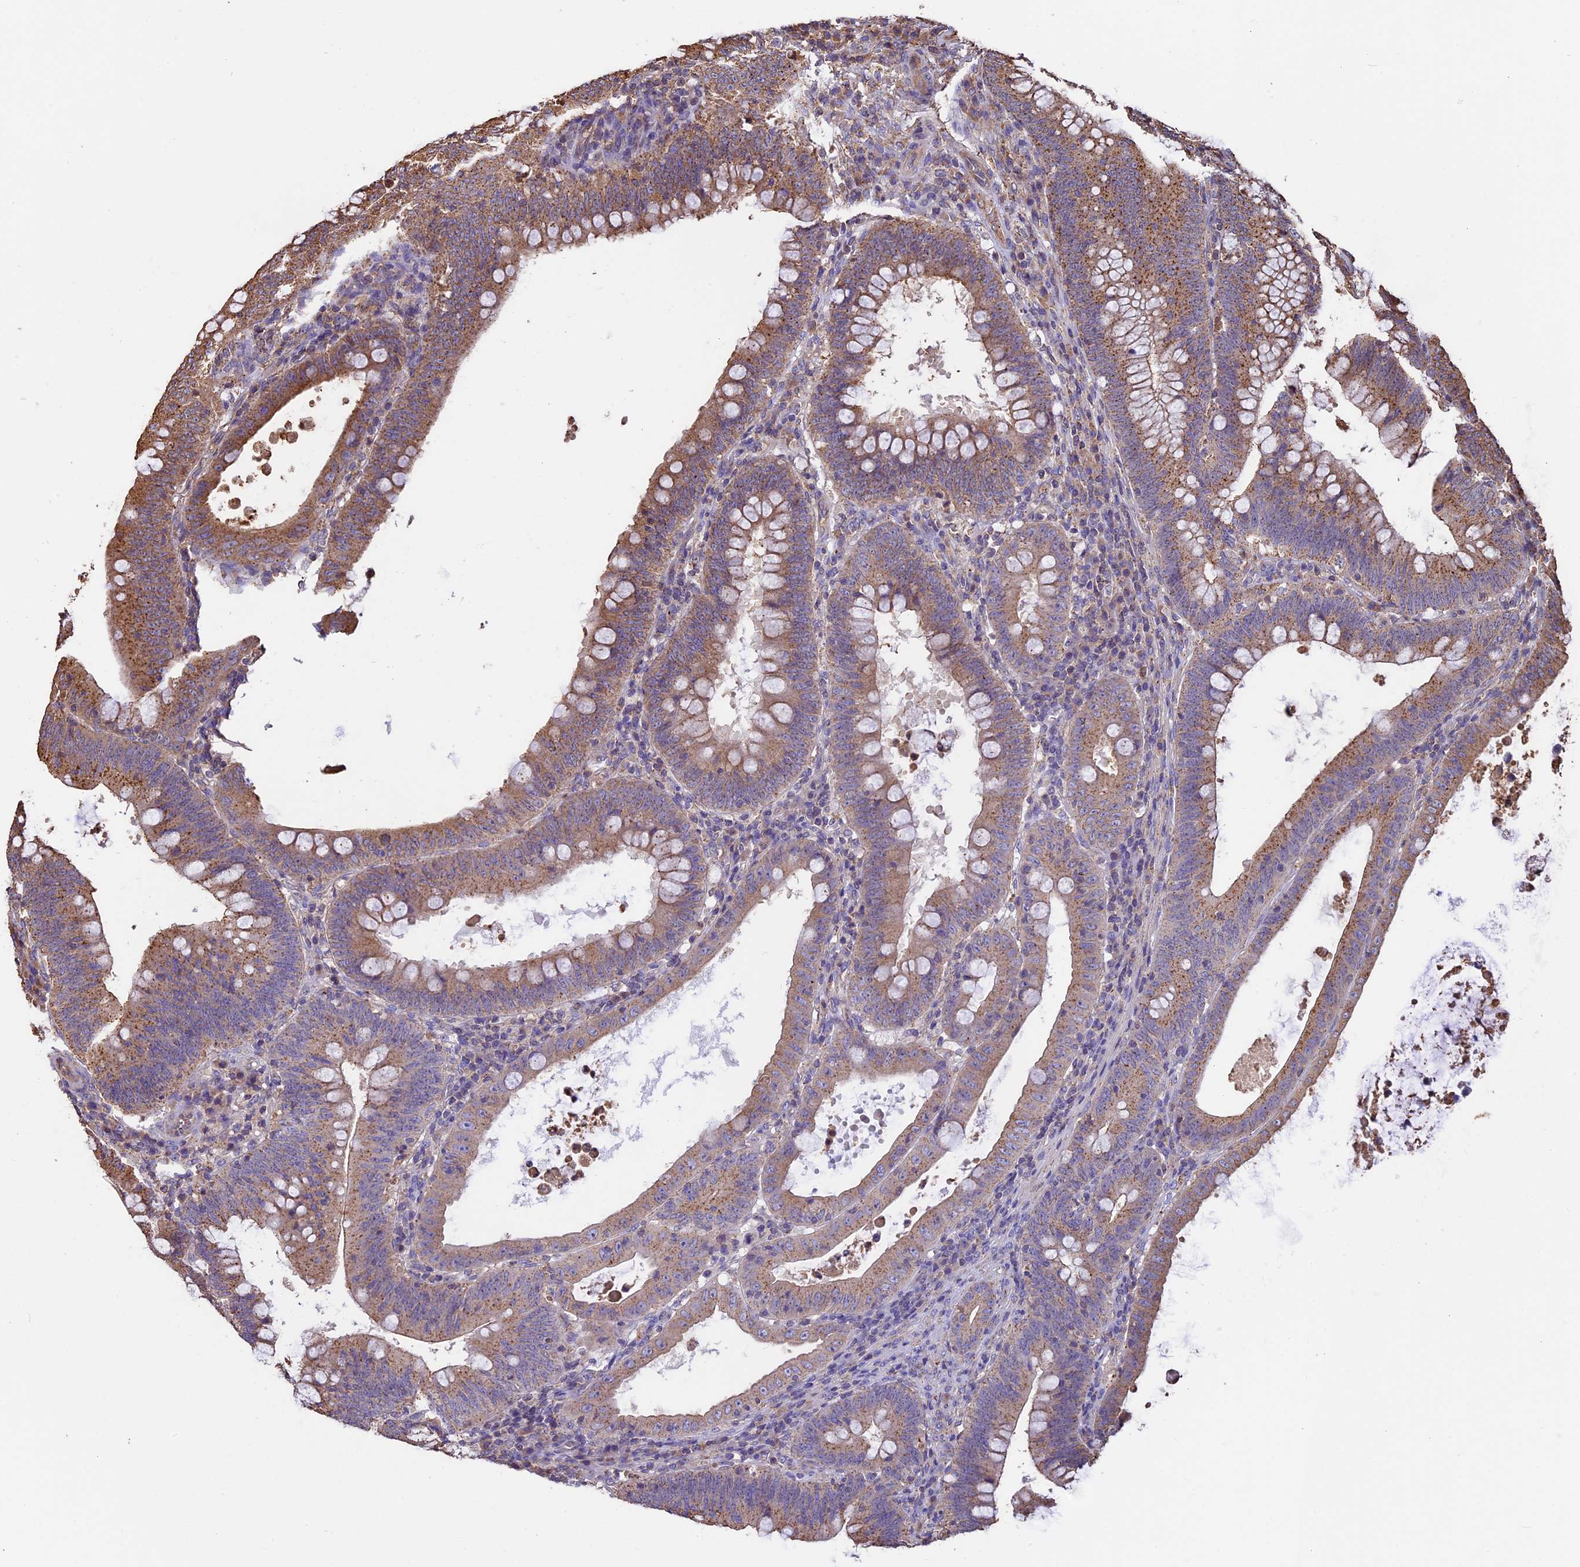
{"staining": {"intensity": "weak", "quantity": ">75%", "location": "cytoplasmic/membranous"}, "tissue": "colorectal cancer", "cell_type": "Tumor cells", "image_type": "cancer", "snomed": [{"axis": "morphology", "description": "Normal tissue, NOS"}, {"axis": "topography", "description": "Colon"}], "caption": "Protein staining by immunohistochemistry (IHC) exhibits weak cytoplasmic/membranous positivity in approximately >75% of tumor cells in colorectal cancer.", "gene": "CHMP2A", "patient": {"sex": "female", "age": 82}}